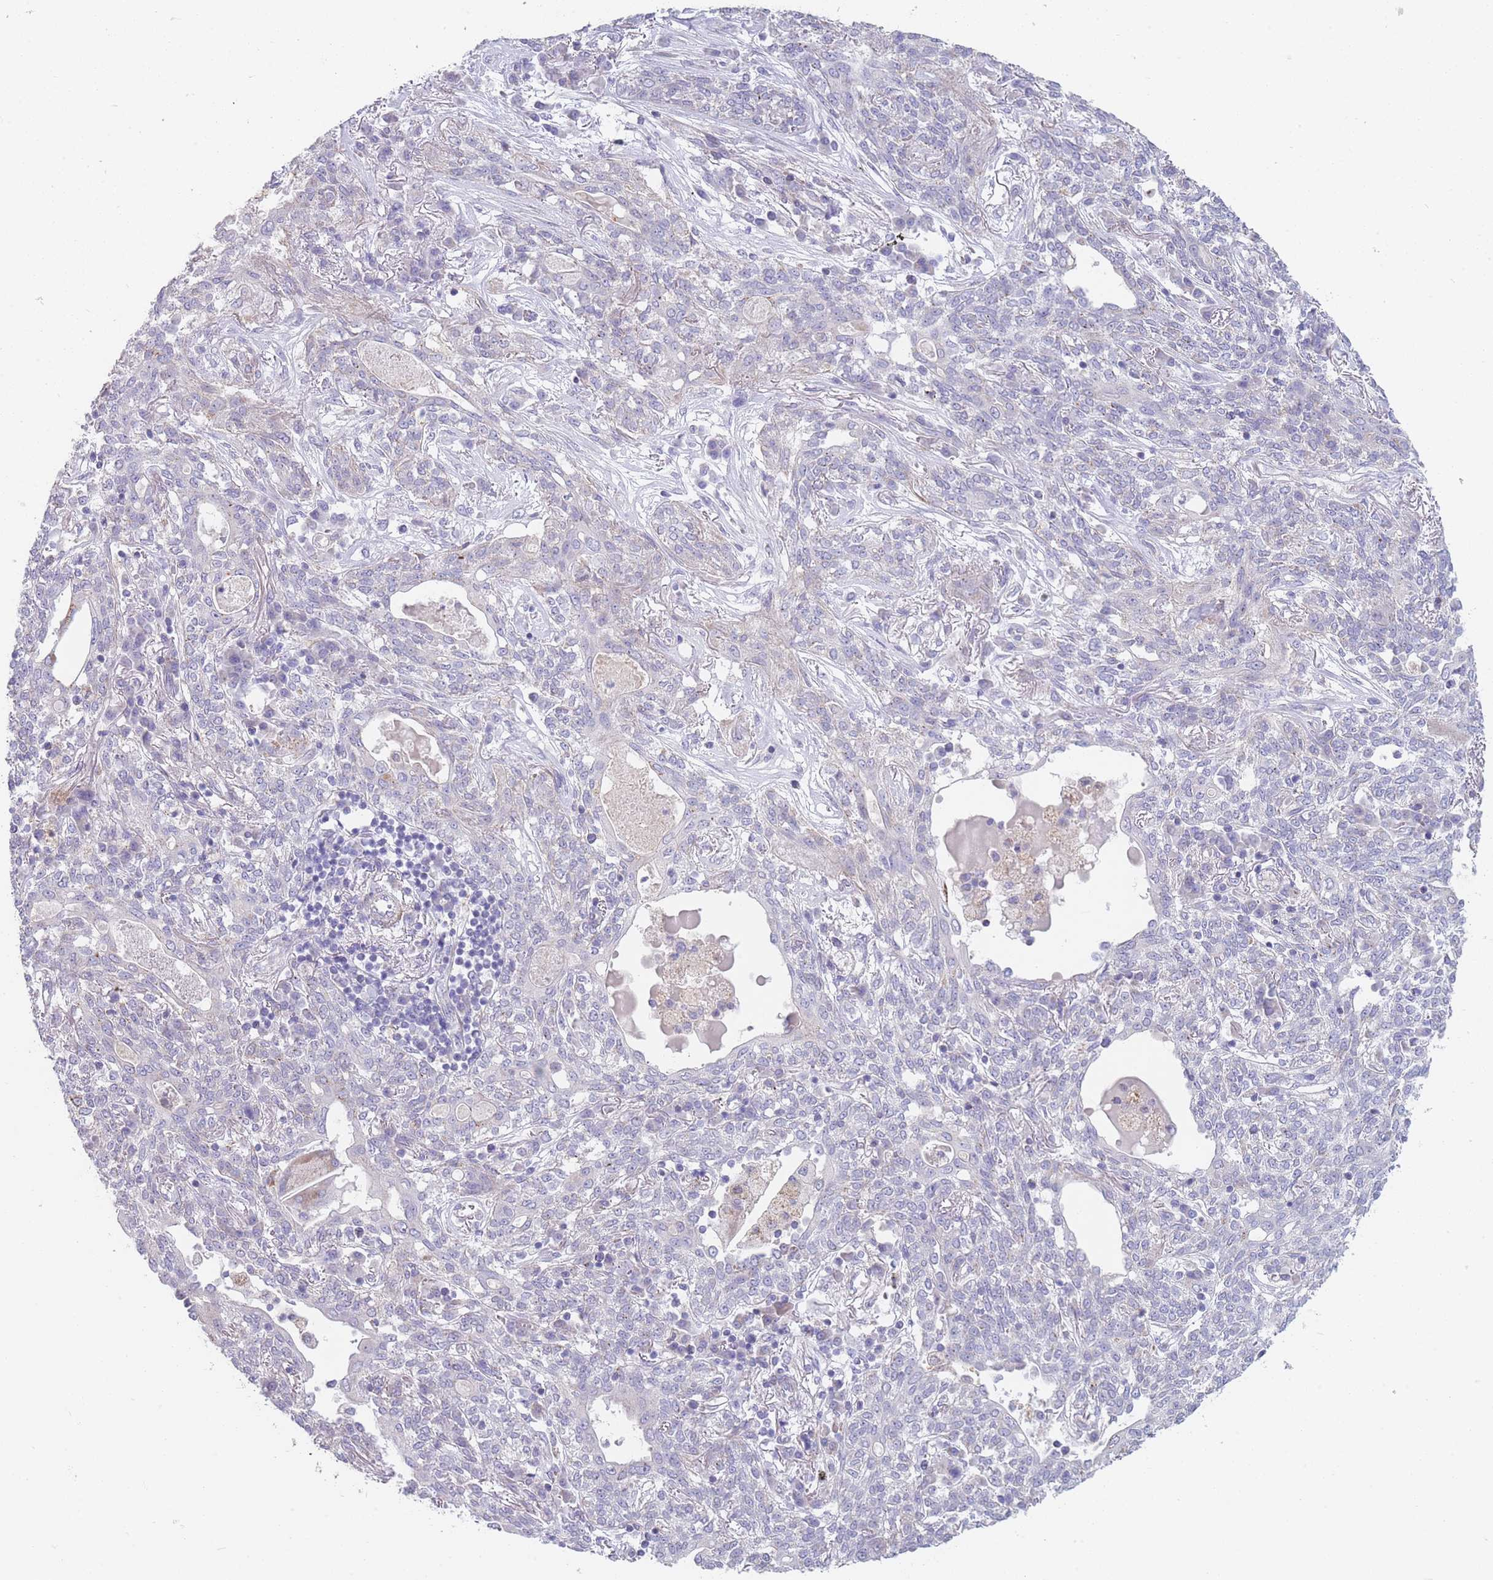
{"staining": {"intensity": "negative", "quantity": "none", "location": "none"}, "tissue": "lung cancer", "cell_type": "Tumor cells", "image_type": "cancer", "snomed": [{"axis": "morphology", "description": "Squamous cell carcinoma, NOS"}, {"axis": "topography", "description": "Lung"}], "caption": "This is an immunohistochemistry micrograph of human lung cancer (squamous cell carcinoma). There is no staining in tumor cells.", "gene": "SMPD4", "patient": {"sex": "female", "age": 70}}